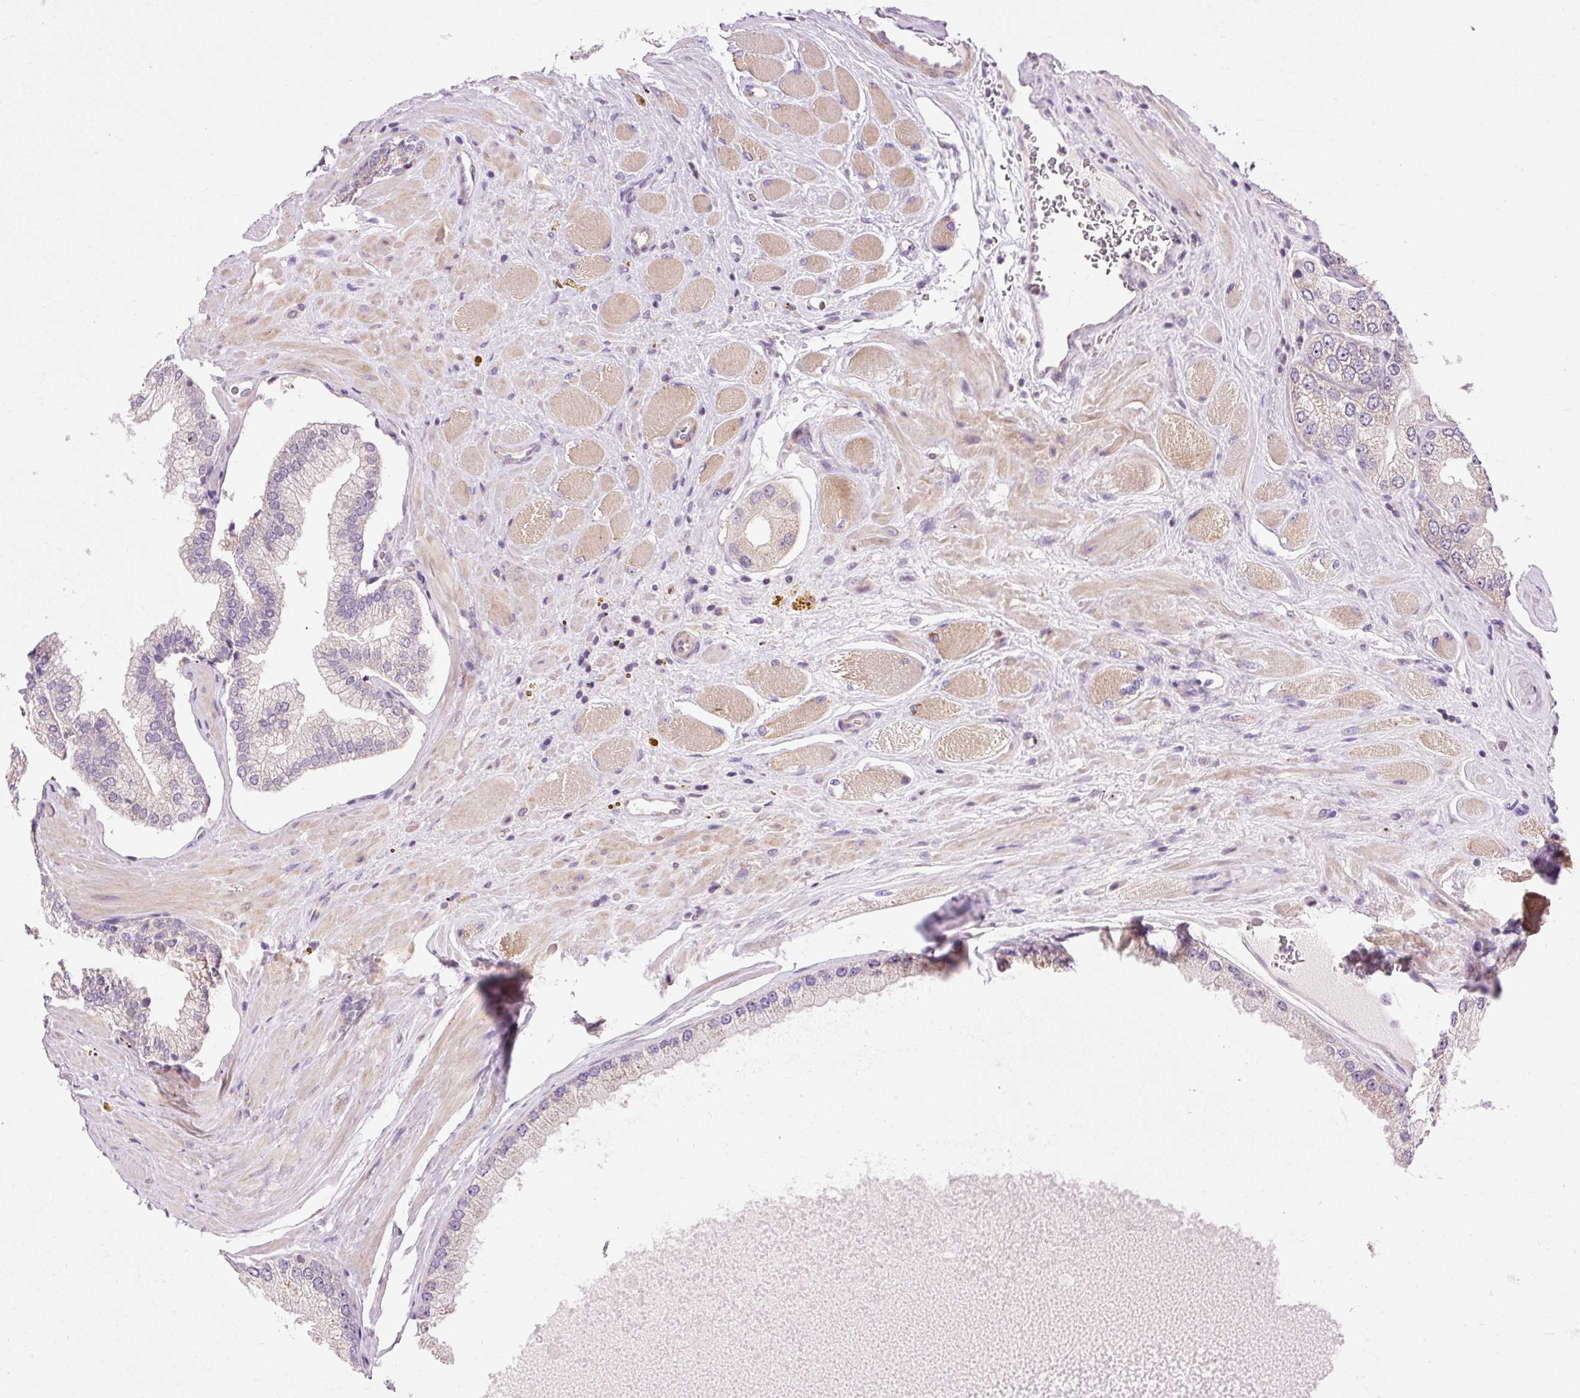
{"staining": {"intensity": "negative", "quantity": "none", "location": "none"}, "tissue": "prostate cancer", "cell_type": "Tumor cells", "image_type": "cancer", "snomed": [{"axis": "morphology", "description": "Adenocarcinoma, Low grade"}, {"axis": "topography", "description": "Prostate"}], "caption": "The histopathology image reveals no staining of tumor cells in prostate cancer. The staining was performed using DAB (3,3'-diaminobenzidine) to visualize the protein expression in brown, while the nuclei were stained in blue with hematoxylin (Magnification: 20x).", "gene": "IMMT", "patient": {"sex": "male", "age": 42}}